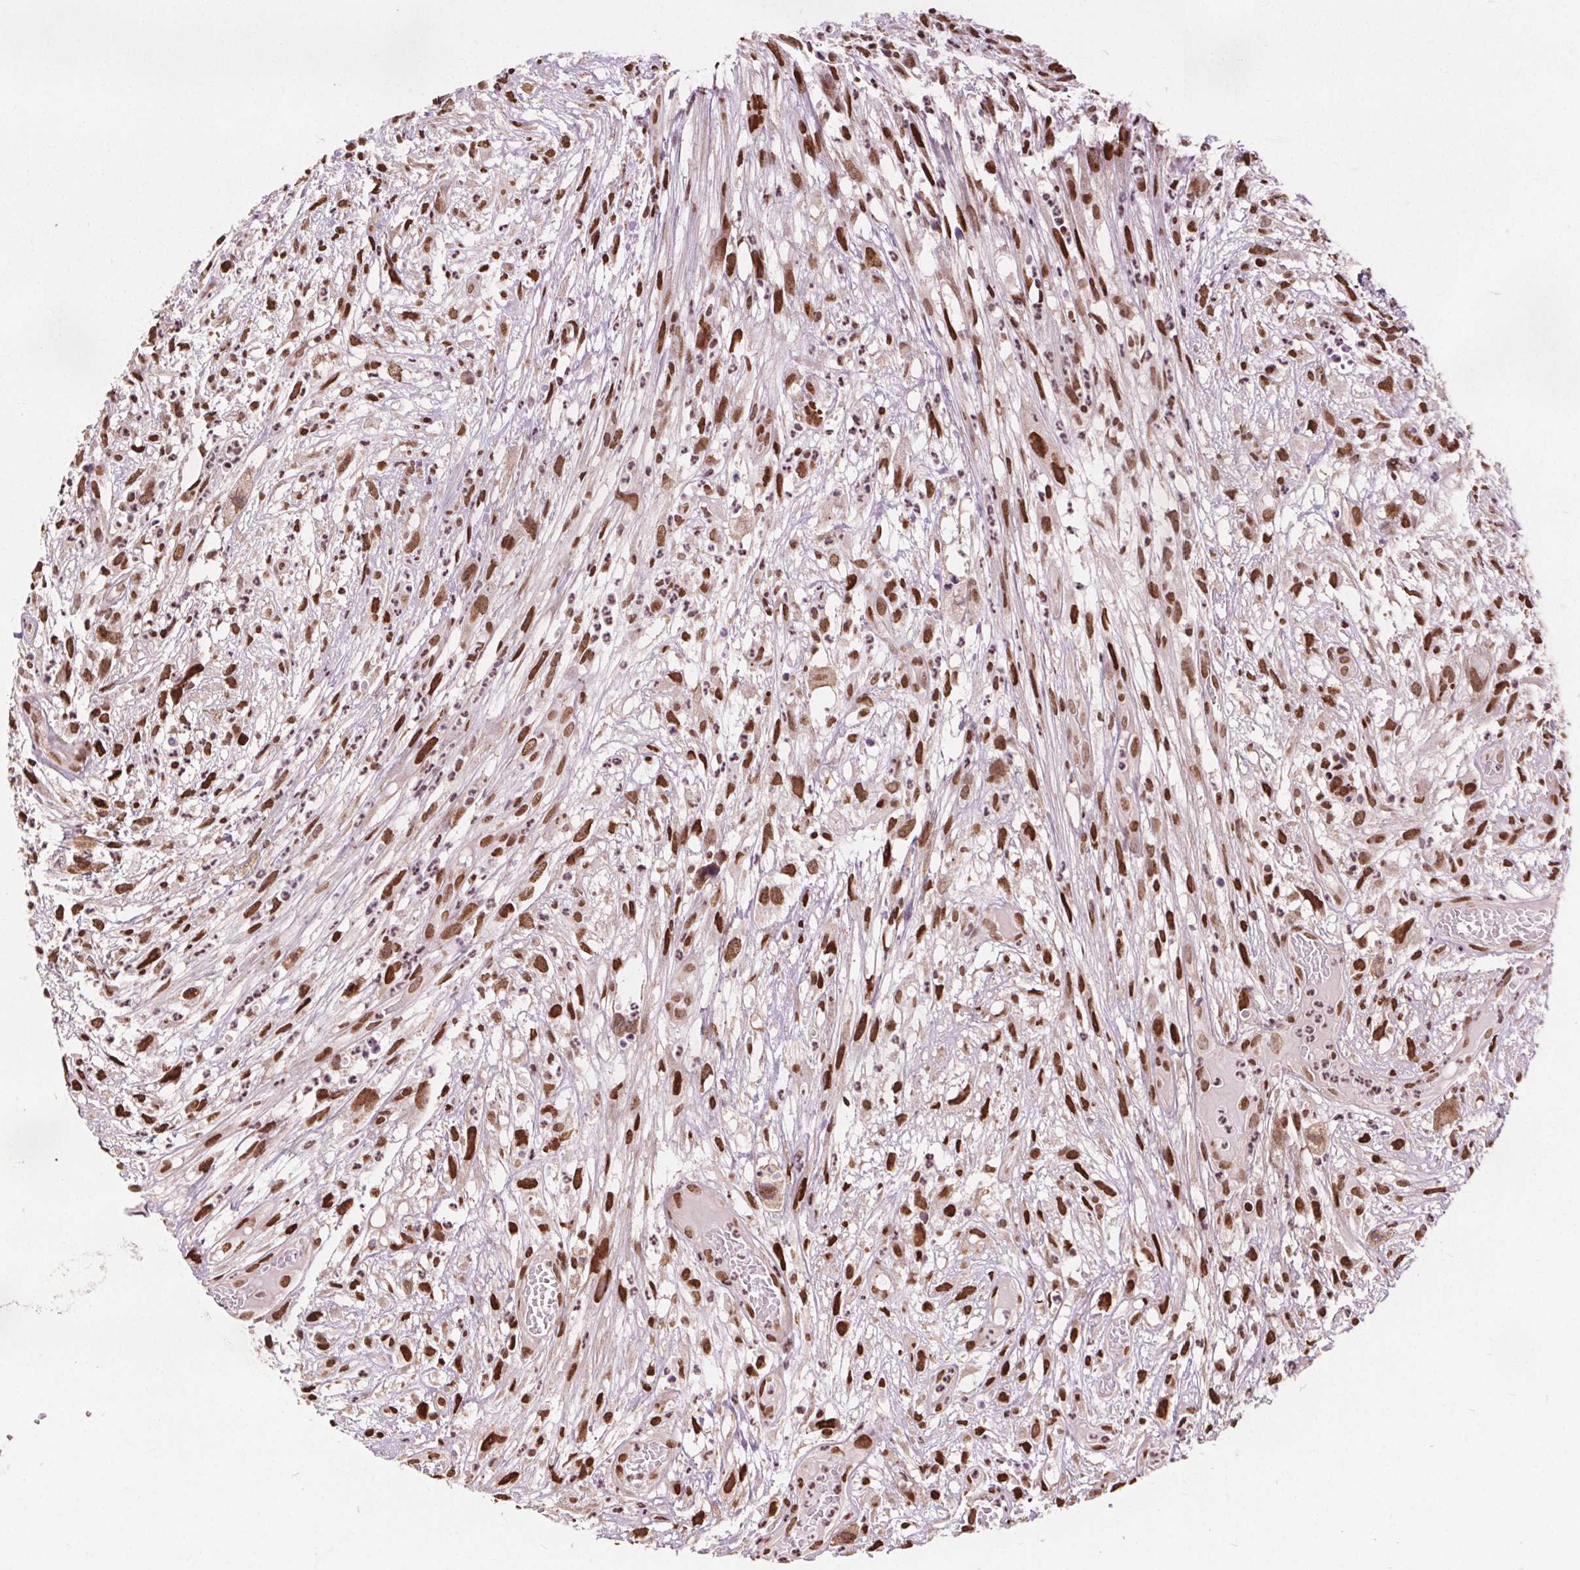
{"staining": {"intensity": "strong", "quantity": ">75%", "location": "nuclear"}, "tissue": "head and neck cancer", "cell_type": "Tumor cells", "image_type": "cancer", "snomed": [{"axis": "morphology", "description": "Squamous cell carcinoma, NOS"}, {"axis": "topography", "description": "Head-Neck"}], "caption": "Human head and neck cancer stained with a protein marker demonstrates strong staining in tumor cells.", "gene": "ISLR2", "patient": {"sex": "male", "age": 65}}